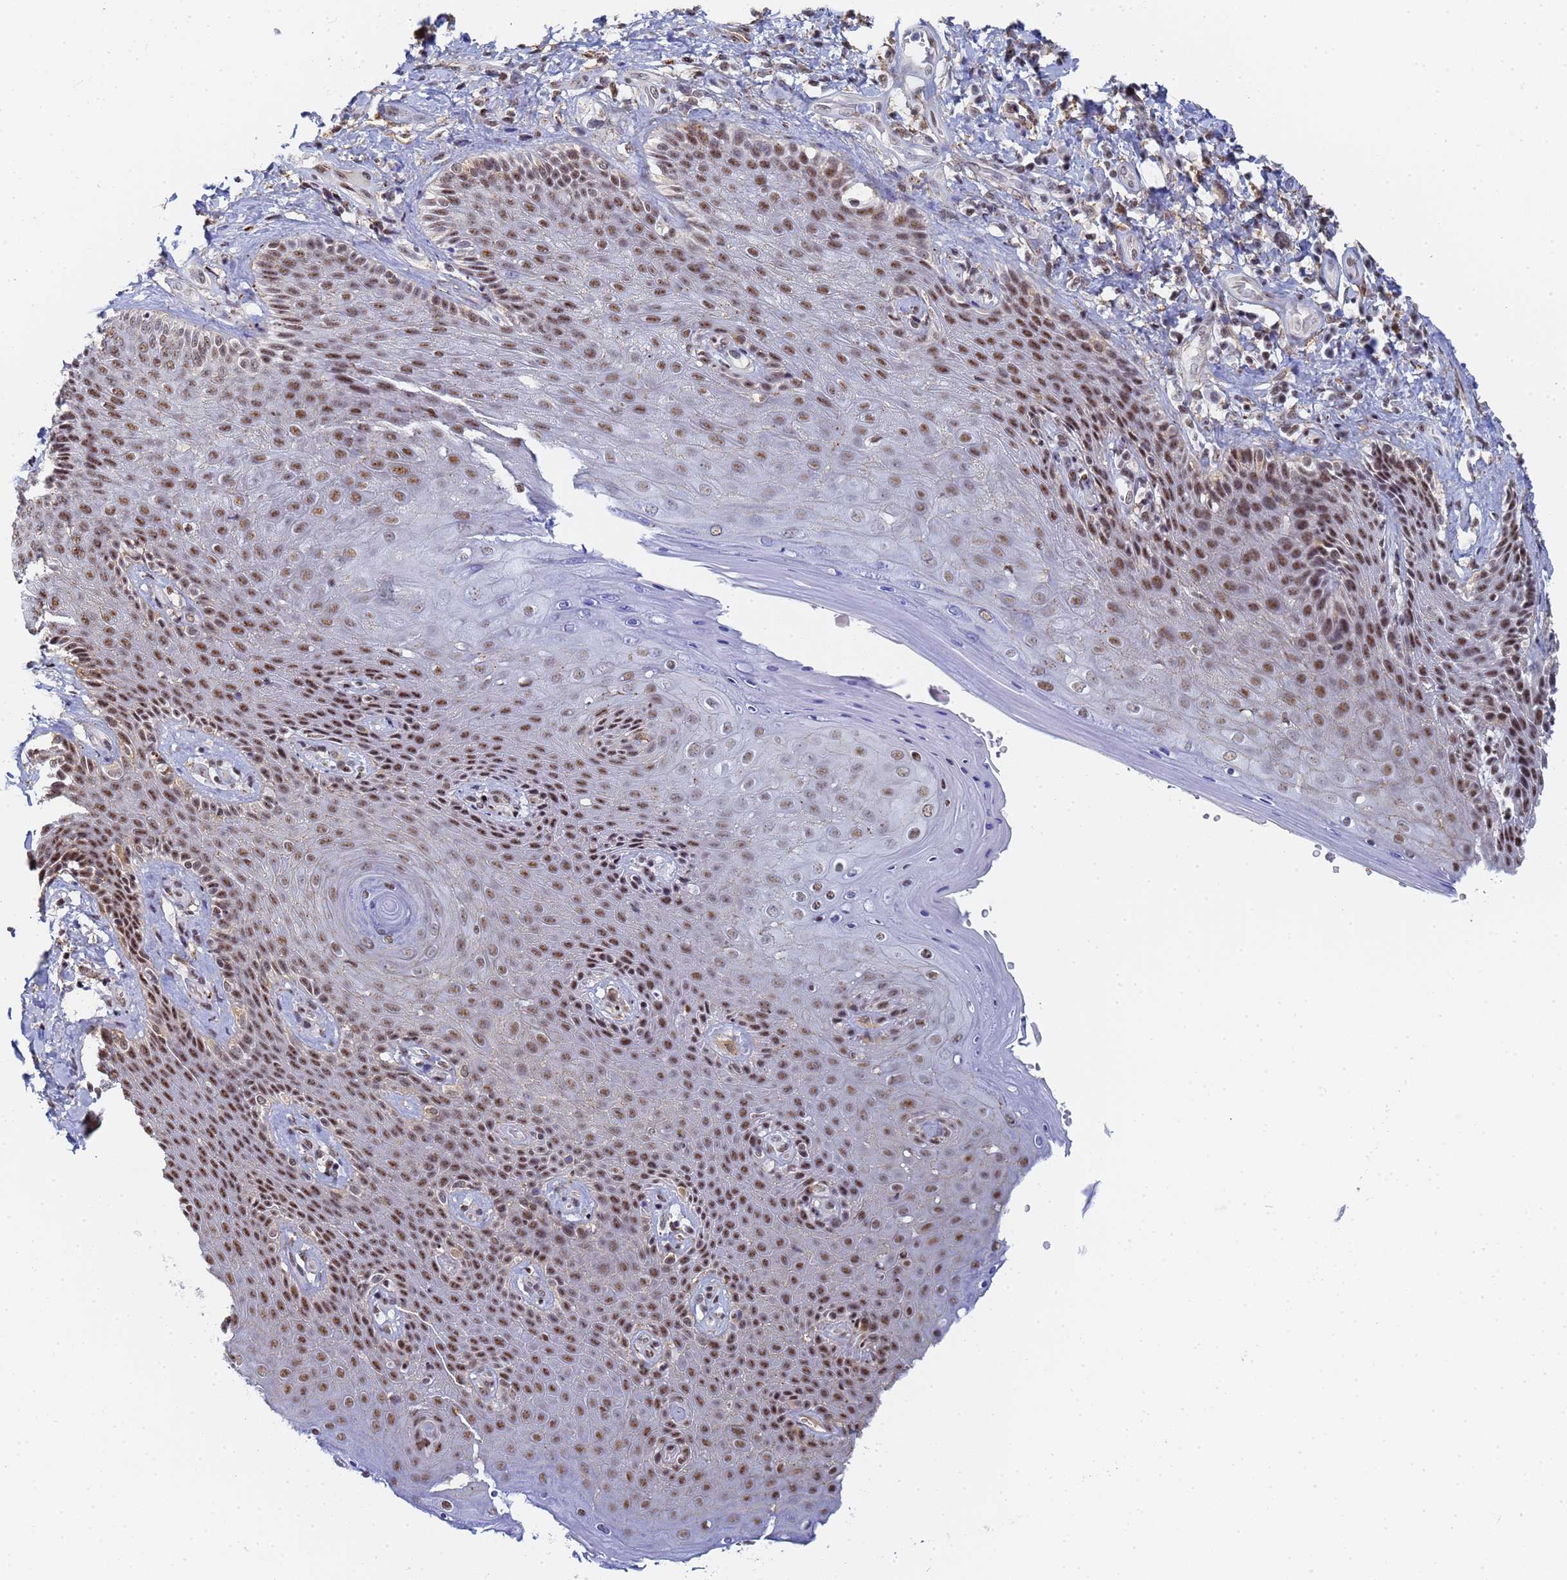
{"staining": {"intensity": "moderate", "quantity": ">75%", "location": "nuclear"}, "tissue": "skin", "cell_type": "Epidermal cells", "image_type": "normal", "snomed": [{"axis": "morphology", "description": "Normal tissue, NOS"}, {"axis": "topography", "description": "Anal"}], "caption": "Skin stained with IHC displays moderate nuclear staining in approximately >75% of epidermal cells. (Stains: DAB in brown, nuclei in blue, Microscopy: brightfield microscopy at high magnification).", "gene": "PRRT4", "patient": {"sex": "female", "age": 89}}